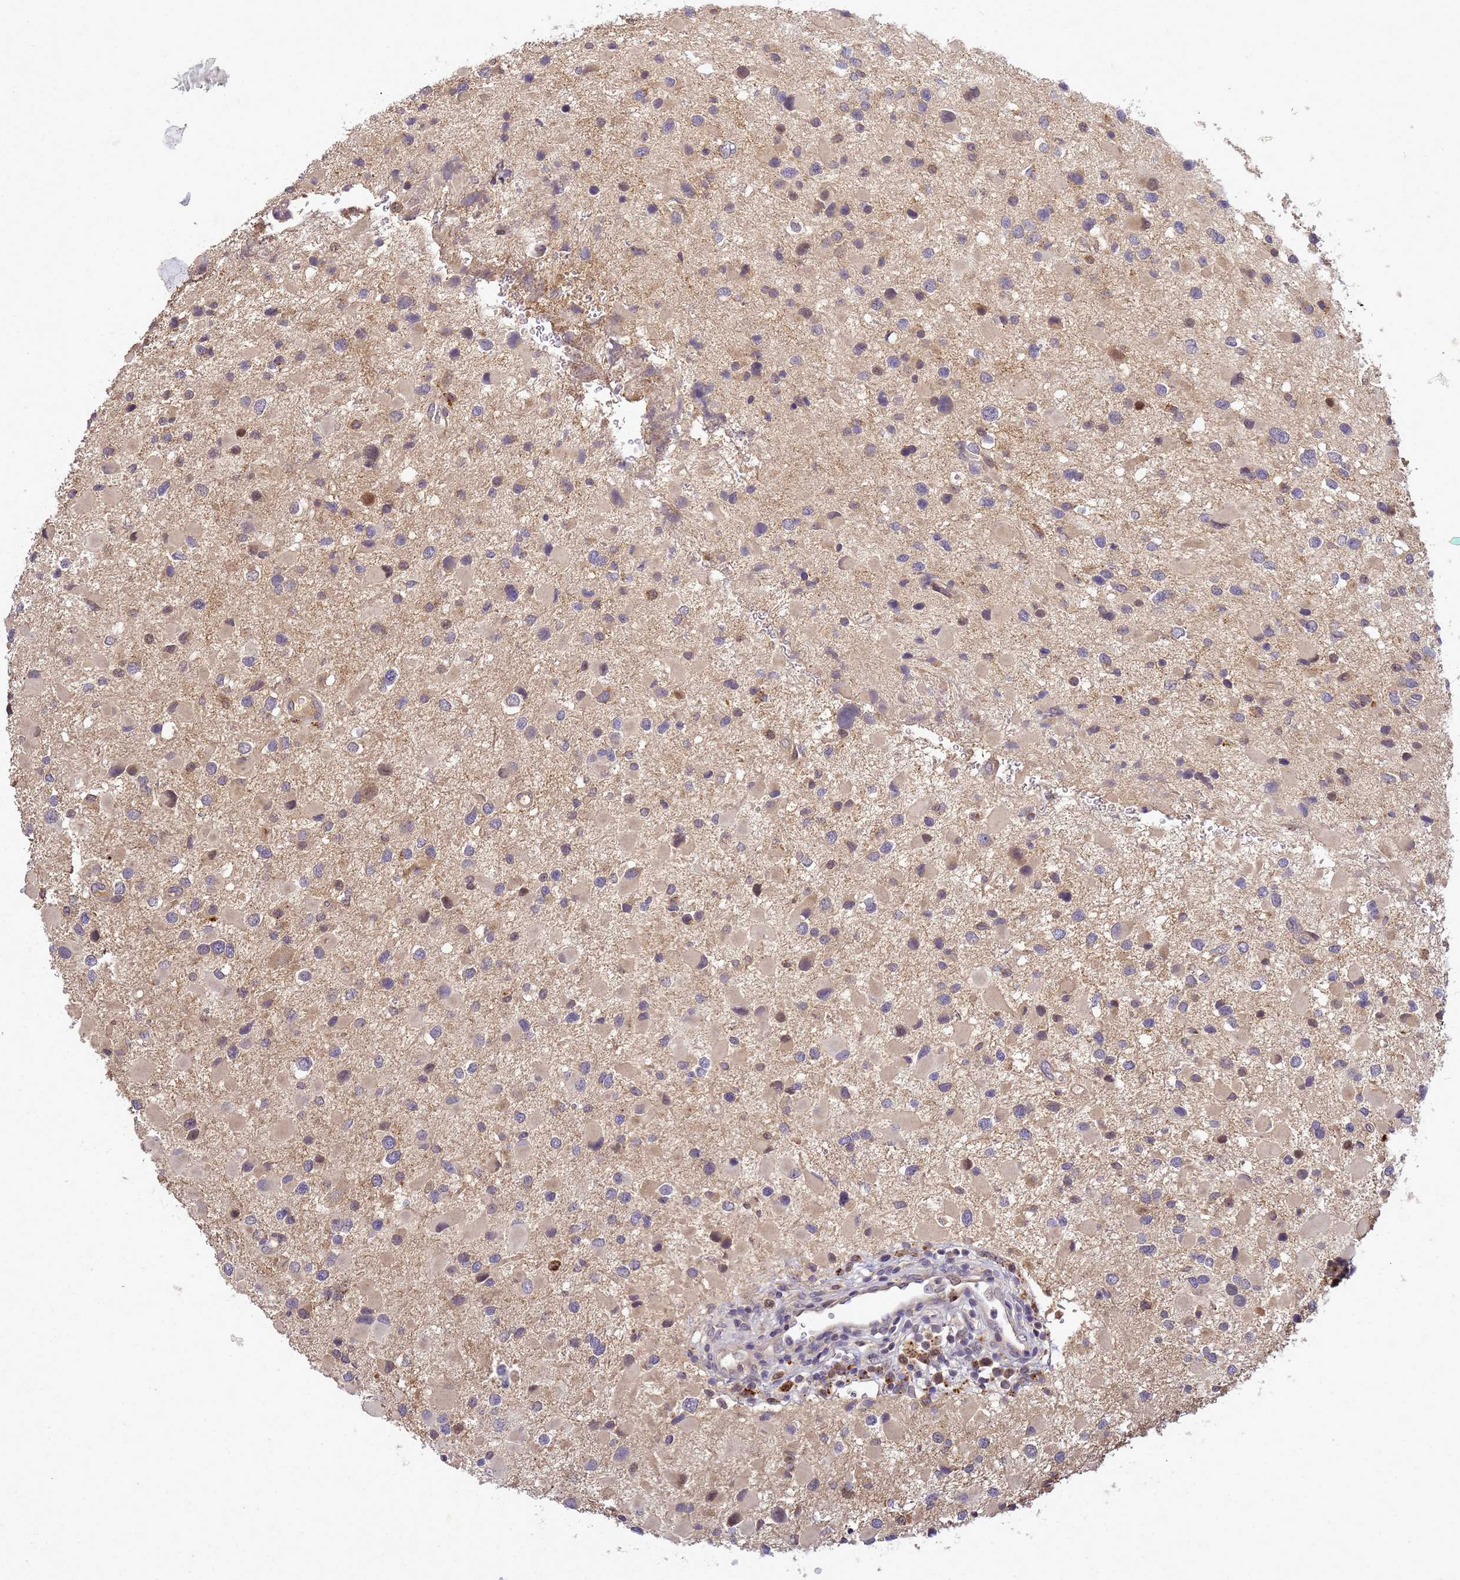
{"staining": {"intensity": "weak", "quantity": "<25%", "location": "cytoplasmic/membranous,nuclear"}, "tissue": "glioma", "cell_type": "Tumor cells", "image_type": "cancer", "snomed": [{"axis": "morphology", "description": "Glioma, malignant, Low grade"}, {"axis": "topography", "description": "Brain"}], "caption": "This photomicrograph is of glioma stained with immunohistochemistry to label a protein in brown with the nuclei are counter-stained blue. There is no expression in tumor cells.", "gene": "TMEM74B", "patient": {"sex": "female", "age": 32}}